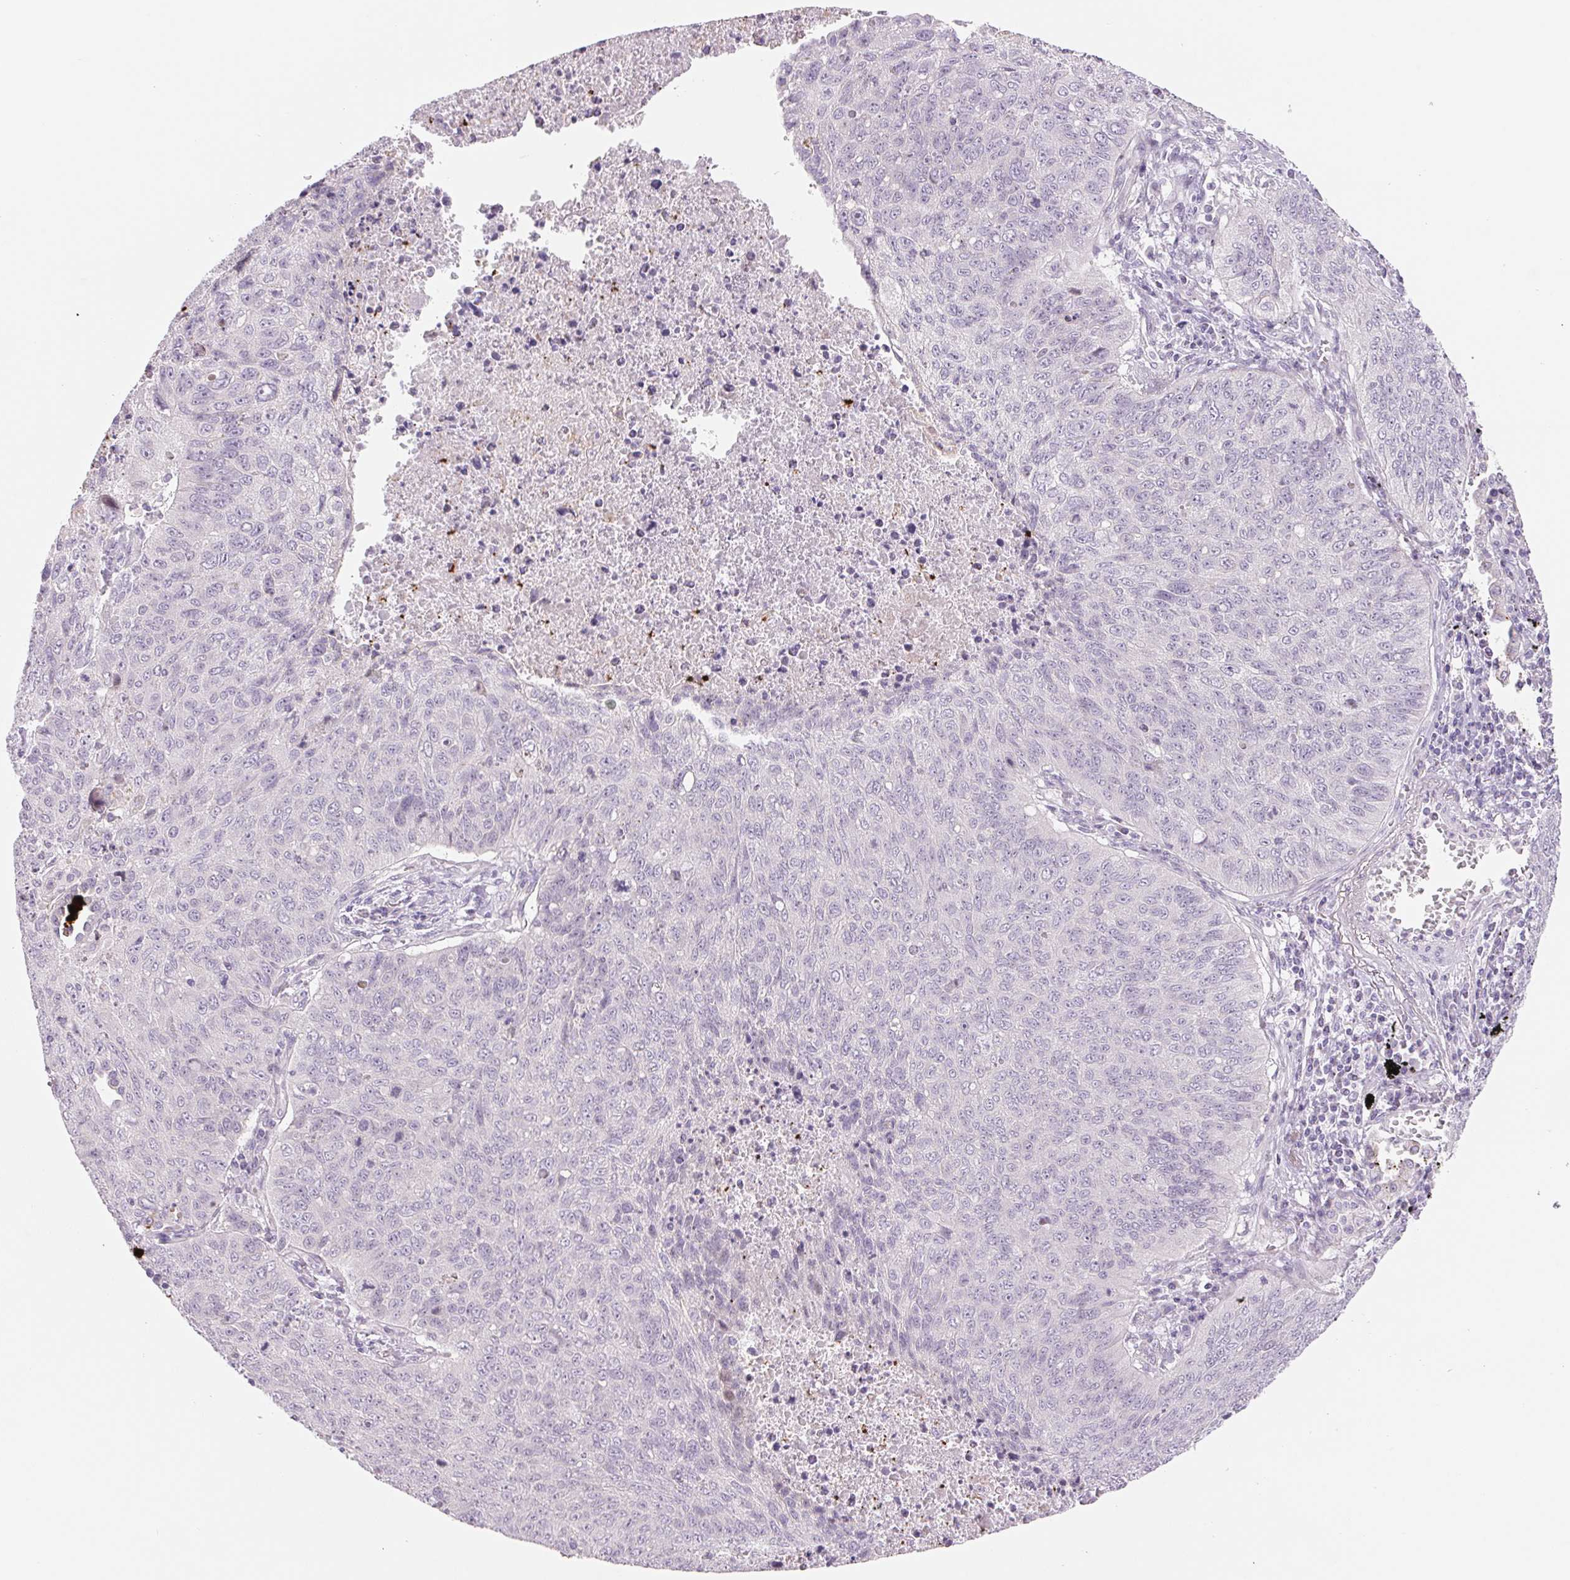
{"staining": {"intensity": "negative", "quantity": "none", "location": "none"}, "tissue": "lung cancer", "cell_type": "Tumor cells", "image_type": "cancer", "snomed": [{"axis": "morphology", "description": "Normal morphology"}, {"axis": "morphology", "description": "Aneuploidy"}, {"axis": "morphology", "description": "Squamous cell carcinoma, NOS"}, {"axis": "topography", "description": "Lymph node"}, {"axis": "topography", "description": "Lung"}], "caption": "Squamous cell carcinoma (lung) was stained to show a protein in brown. There is no significant positivity in tumor cells. (DAB (3,3'-diaminobenzidine) IHC, high magnification).", "gene": "CCDC168", "patient": {"sex": "female", "age": 76}}